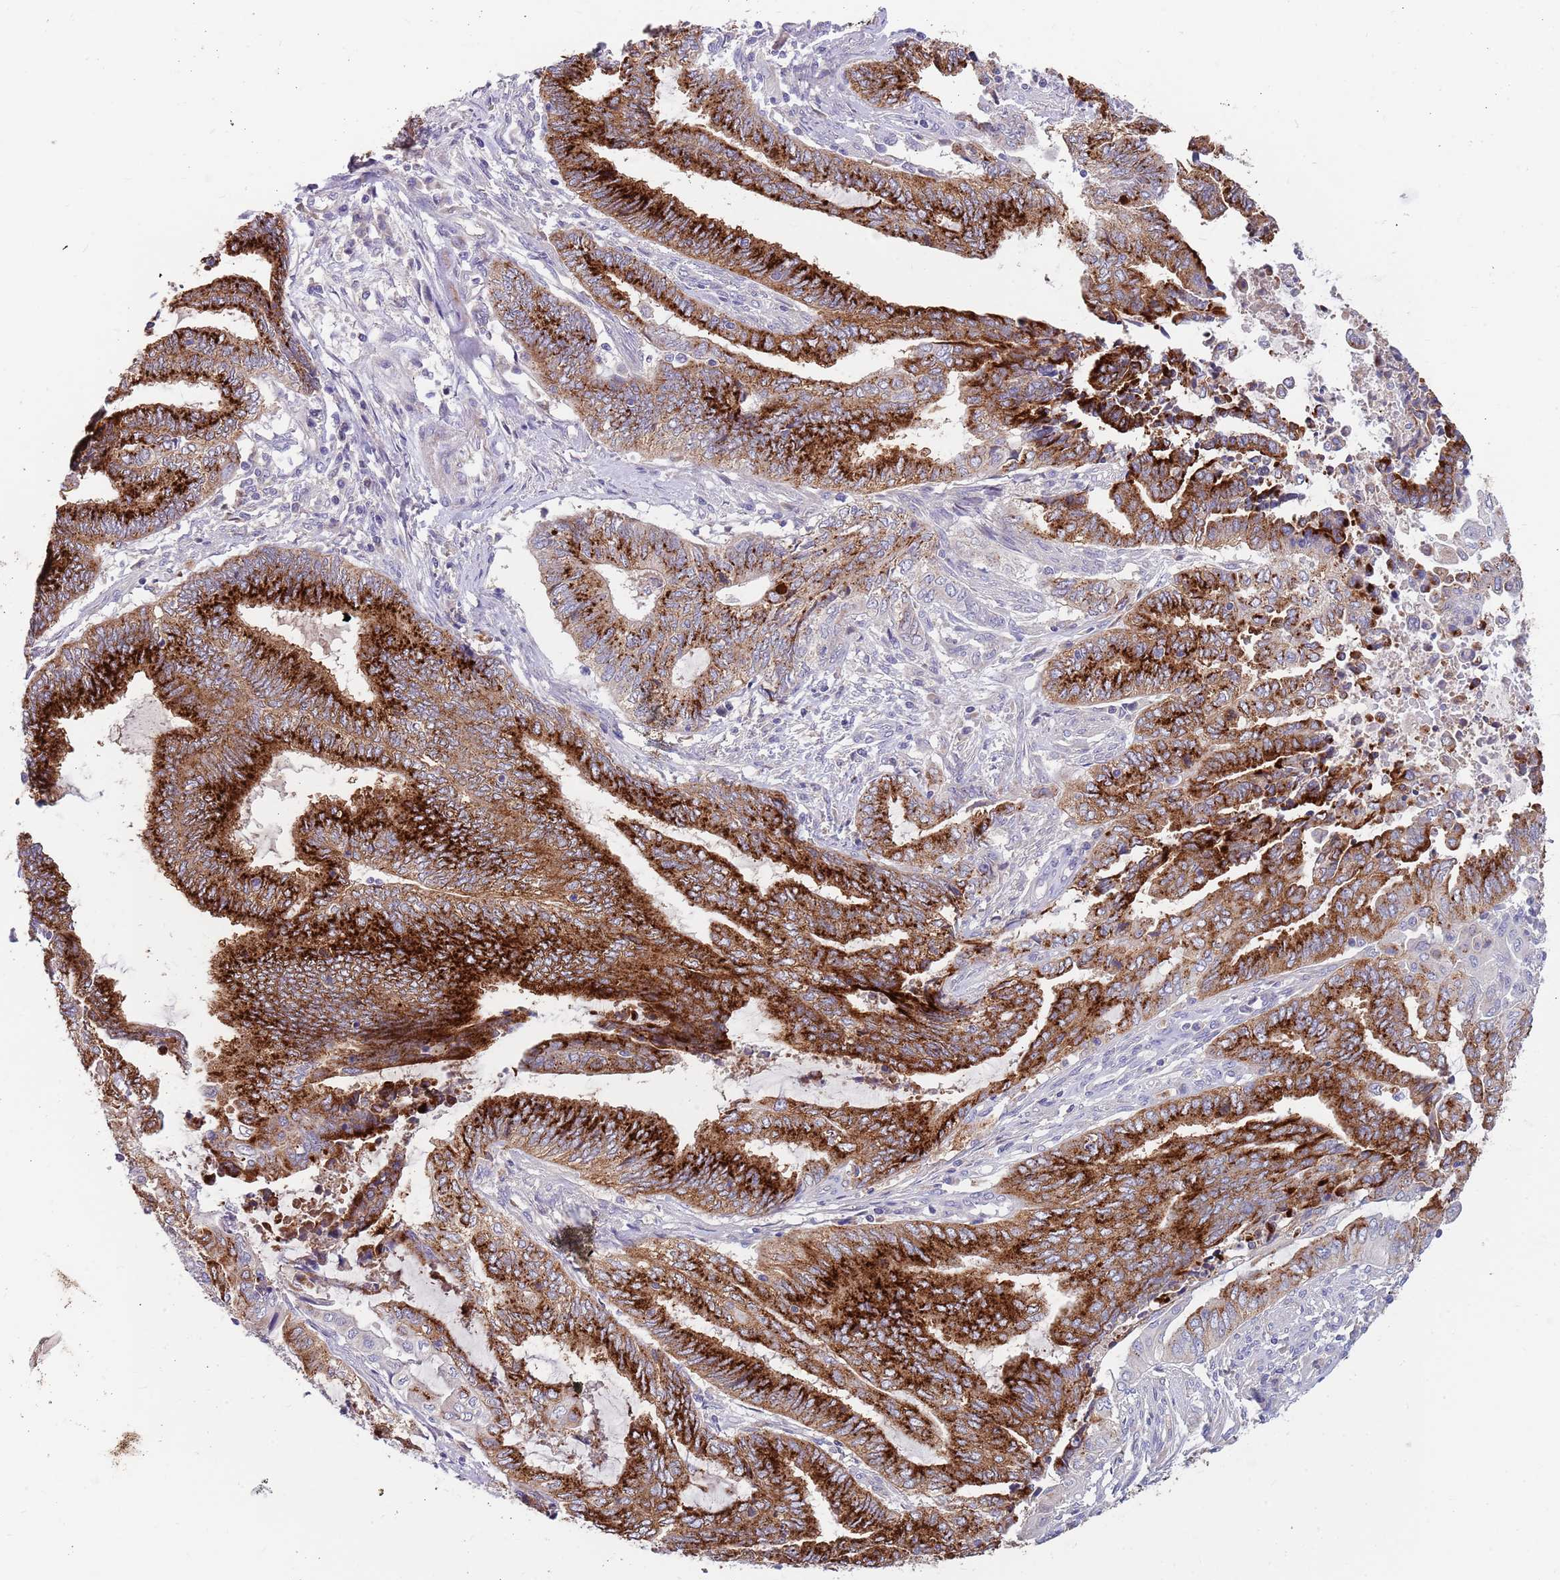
{"staining": {"intensity": "strong", "quantity": ">75%", "location": "cytoplasmic/membranous"}, "tissue": "endometrial cancer", "cell_type": "Tumor cells", "image_type": "cancer", "snomed": [{"axis": "morphology", "description": "Adenocarcinoma, NOS"}, {"axis": "topography", "description": "Uterus"}, {"axis": "topography", "description": "Endometrium"}], "caption": "Endometrial cancer (adenocarcinoma) tissue reveals strong cytoplasmic/membranous staining in approximately >75% of tumor cells", "gene": "BORCS5", "patient": {"sex": "female", "age": 70}}